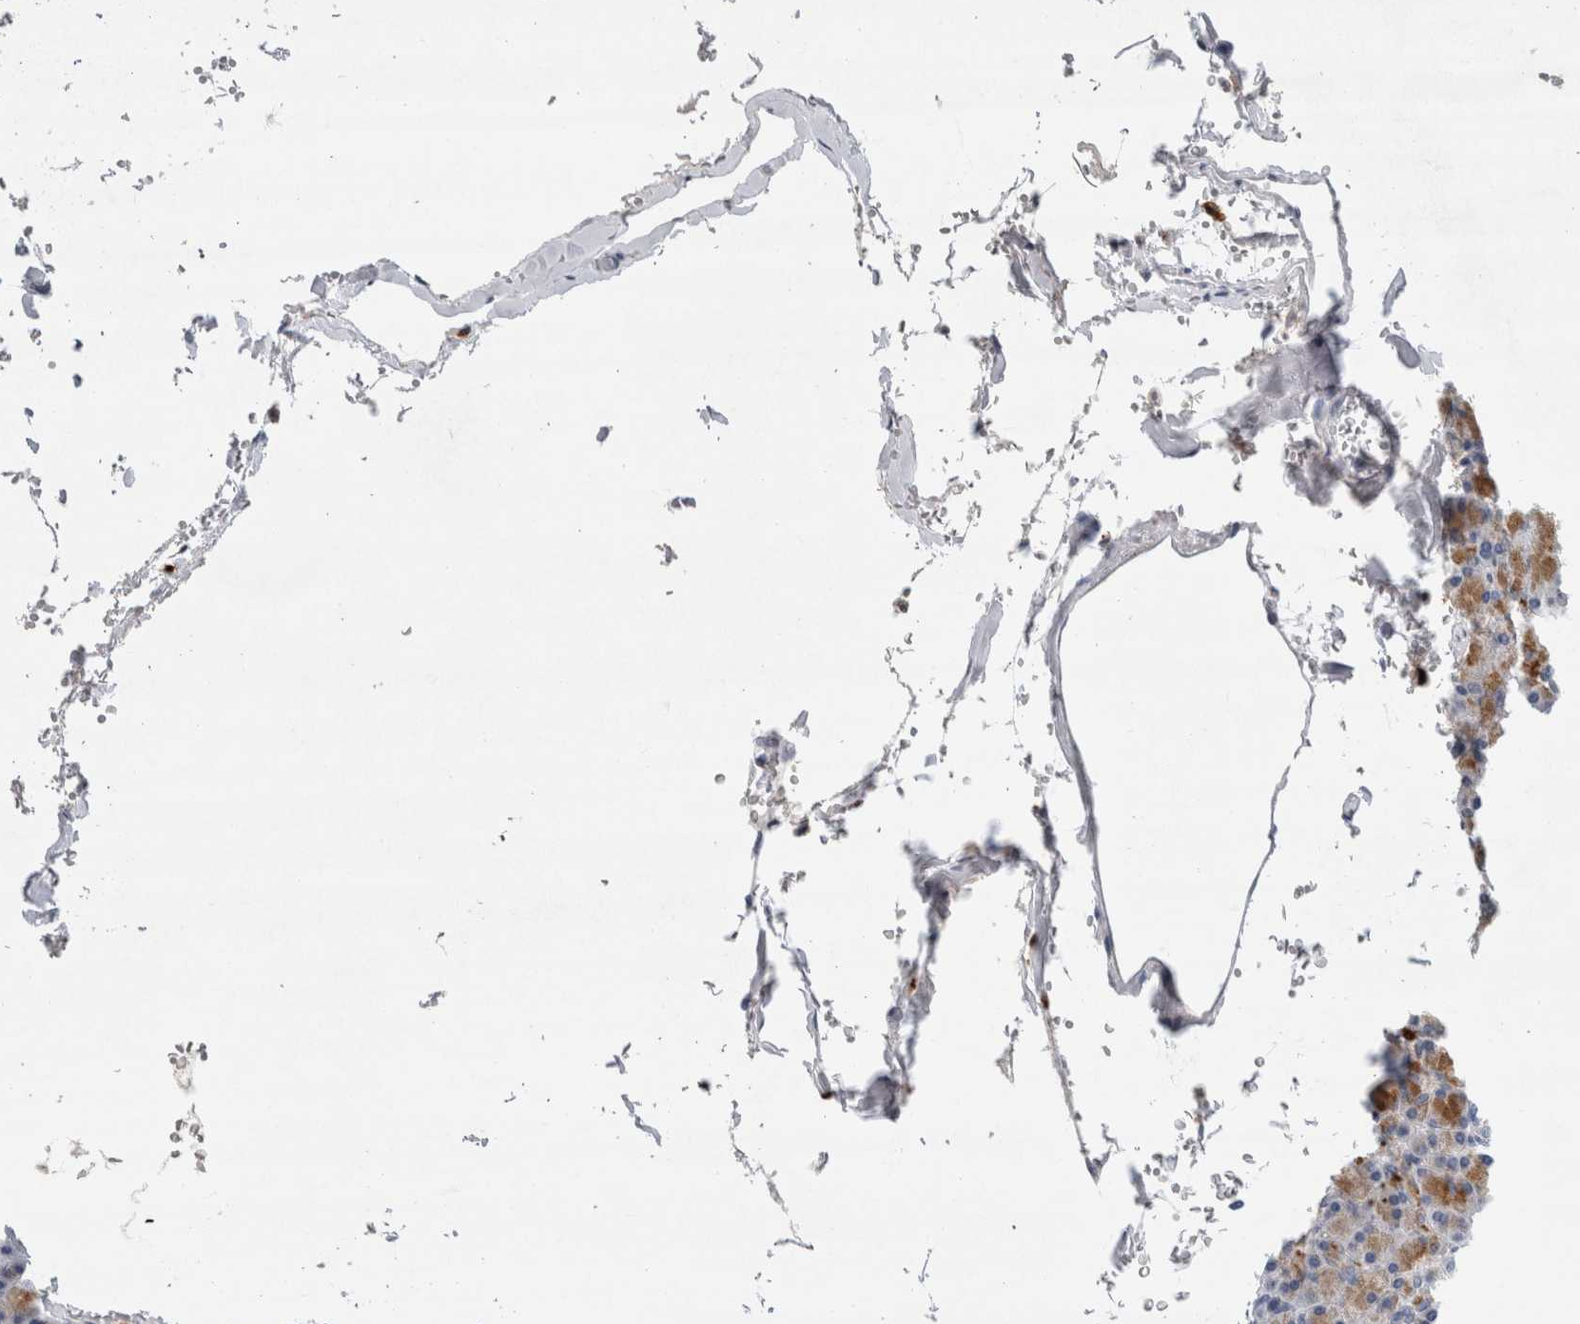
{"staining": {"intensity": "moderate", "quantity": ">75%", "location": "cytoplasmic/membranous"}, "tissue": "pancreas", "cell_type": "Exocrine glandular cells", "image_type": "normal", "snomed": [{"axis": "morphology", "description": "Normal tissue, NOS"}, {"axis": "topography", "description": "Pancreas"}], "caption": "This image shows immunohistochemistry (IHC) staining of unremarkable pancreas, with medium moderate cytoplasmic/membranous positivity in approximately >75% of exocrine glandular cells.", "gene": "CD63", "patient": {"sex": "female", "age": 43}}